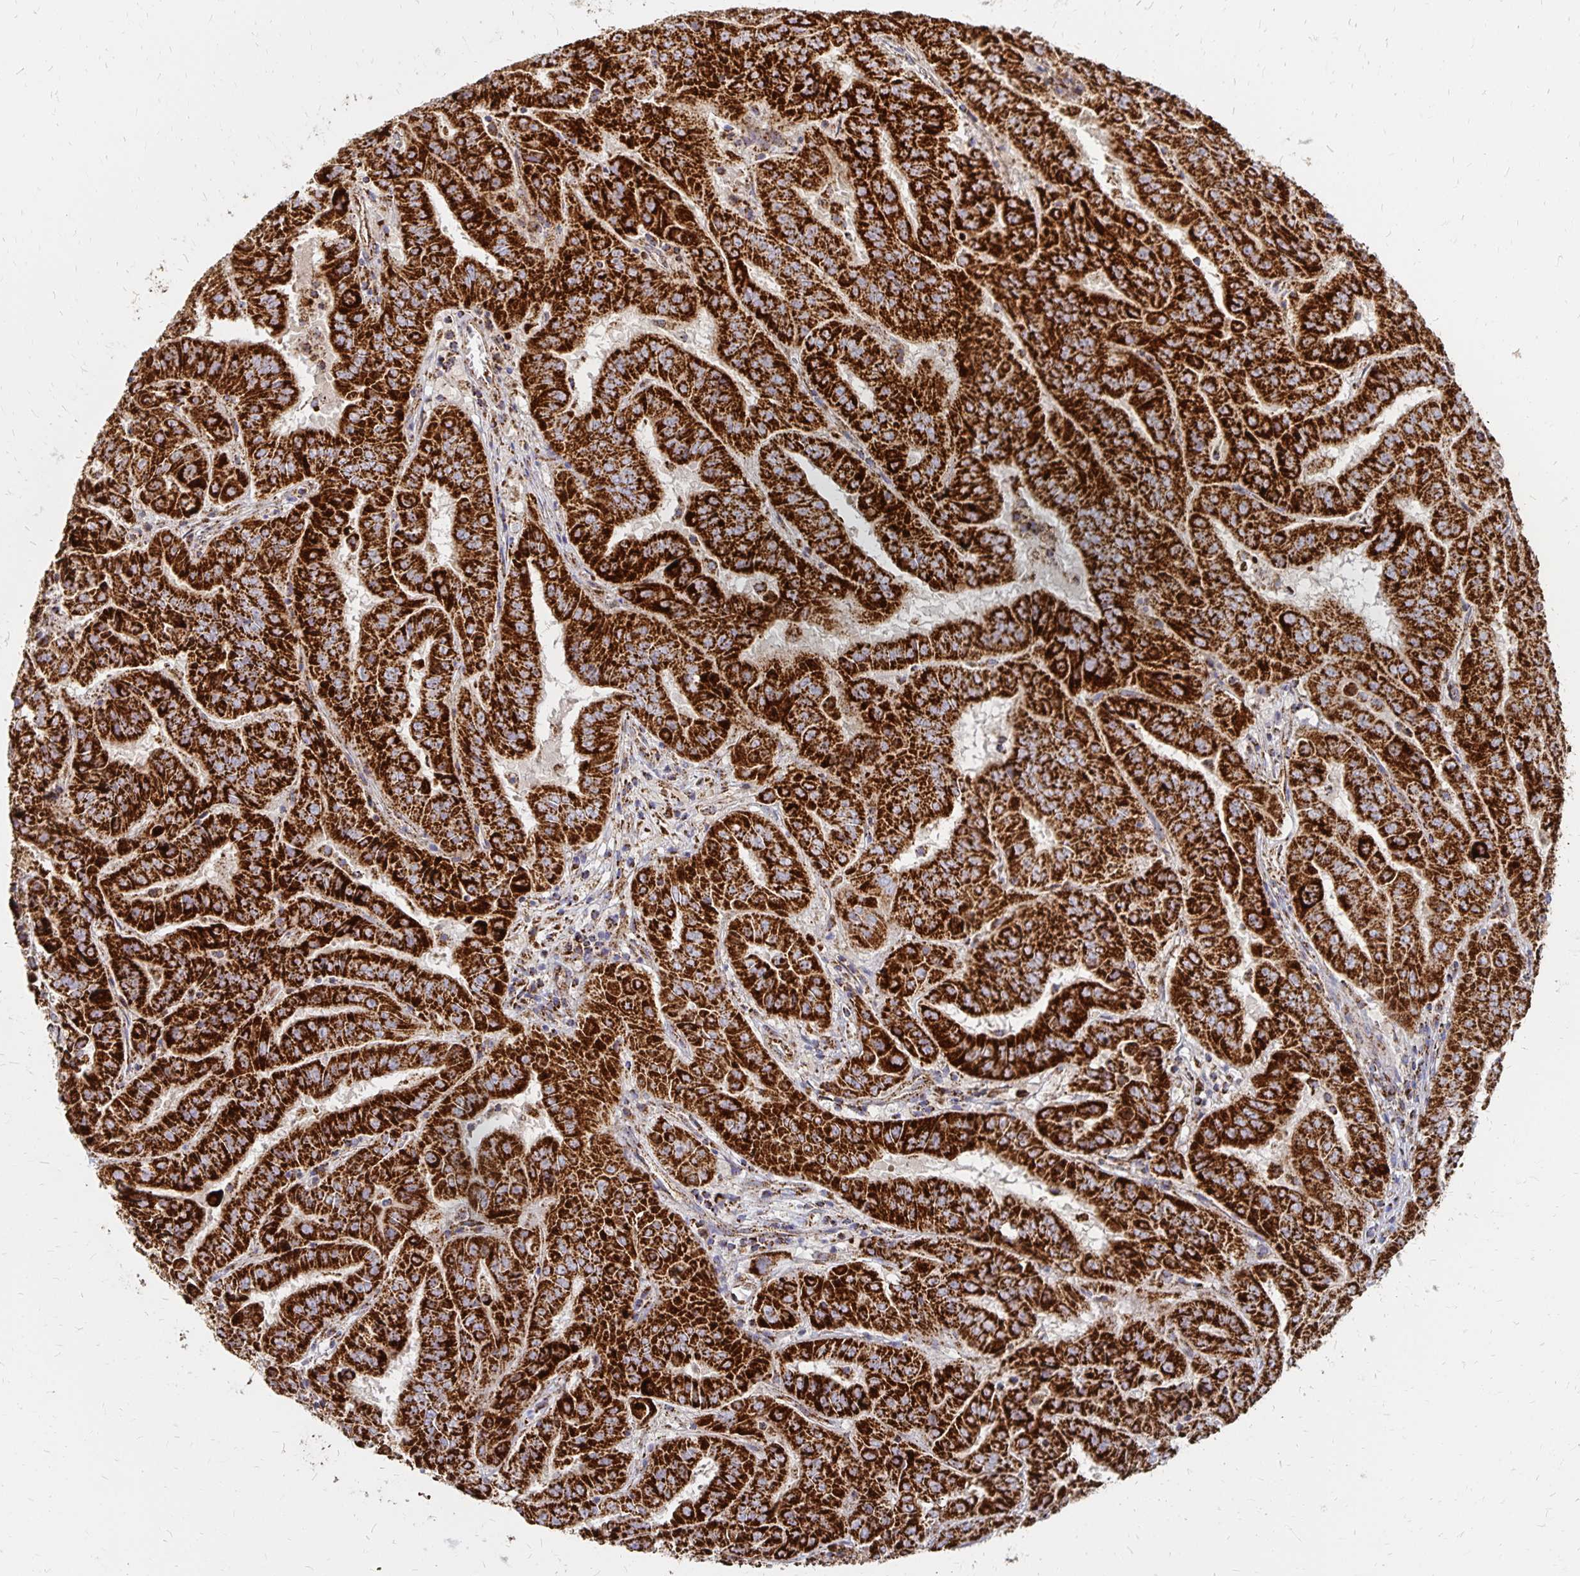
{"staining": {"intensity": "strong", "quantity": ">75%", "location": "cytoplasmic/membranous"}, "tissue": "pancreatic cancer", "cell_type": "Tumor cells", "image_type": "cancer", "snomed": [{"axis": "morphology", "description": "Adenocarcinoma, NOS"}, {"axis": "topography", "description": "Pancreas"}], "caption": "Pancreatic adenocarcinoma stained with DAB immunohistochemistry displays high levels of strong cytoplasmic/membranous staining in approximately >75% of tumor cells.", "gene": "STOML2", "patient": {"sex": "male", "age": 63}}